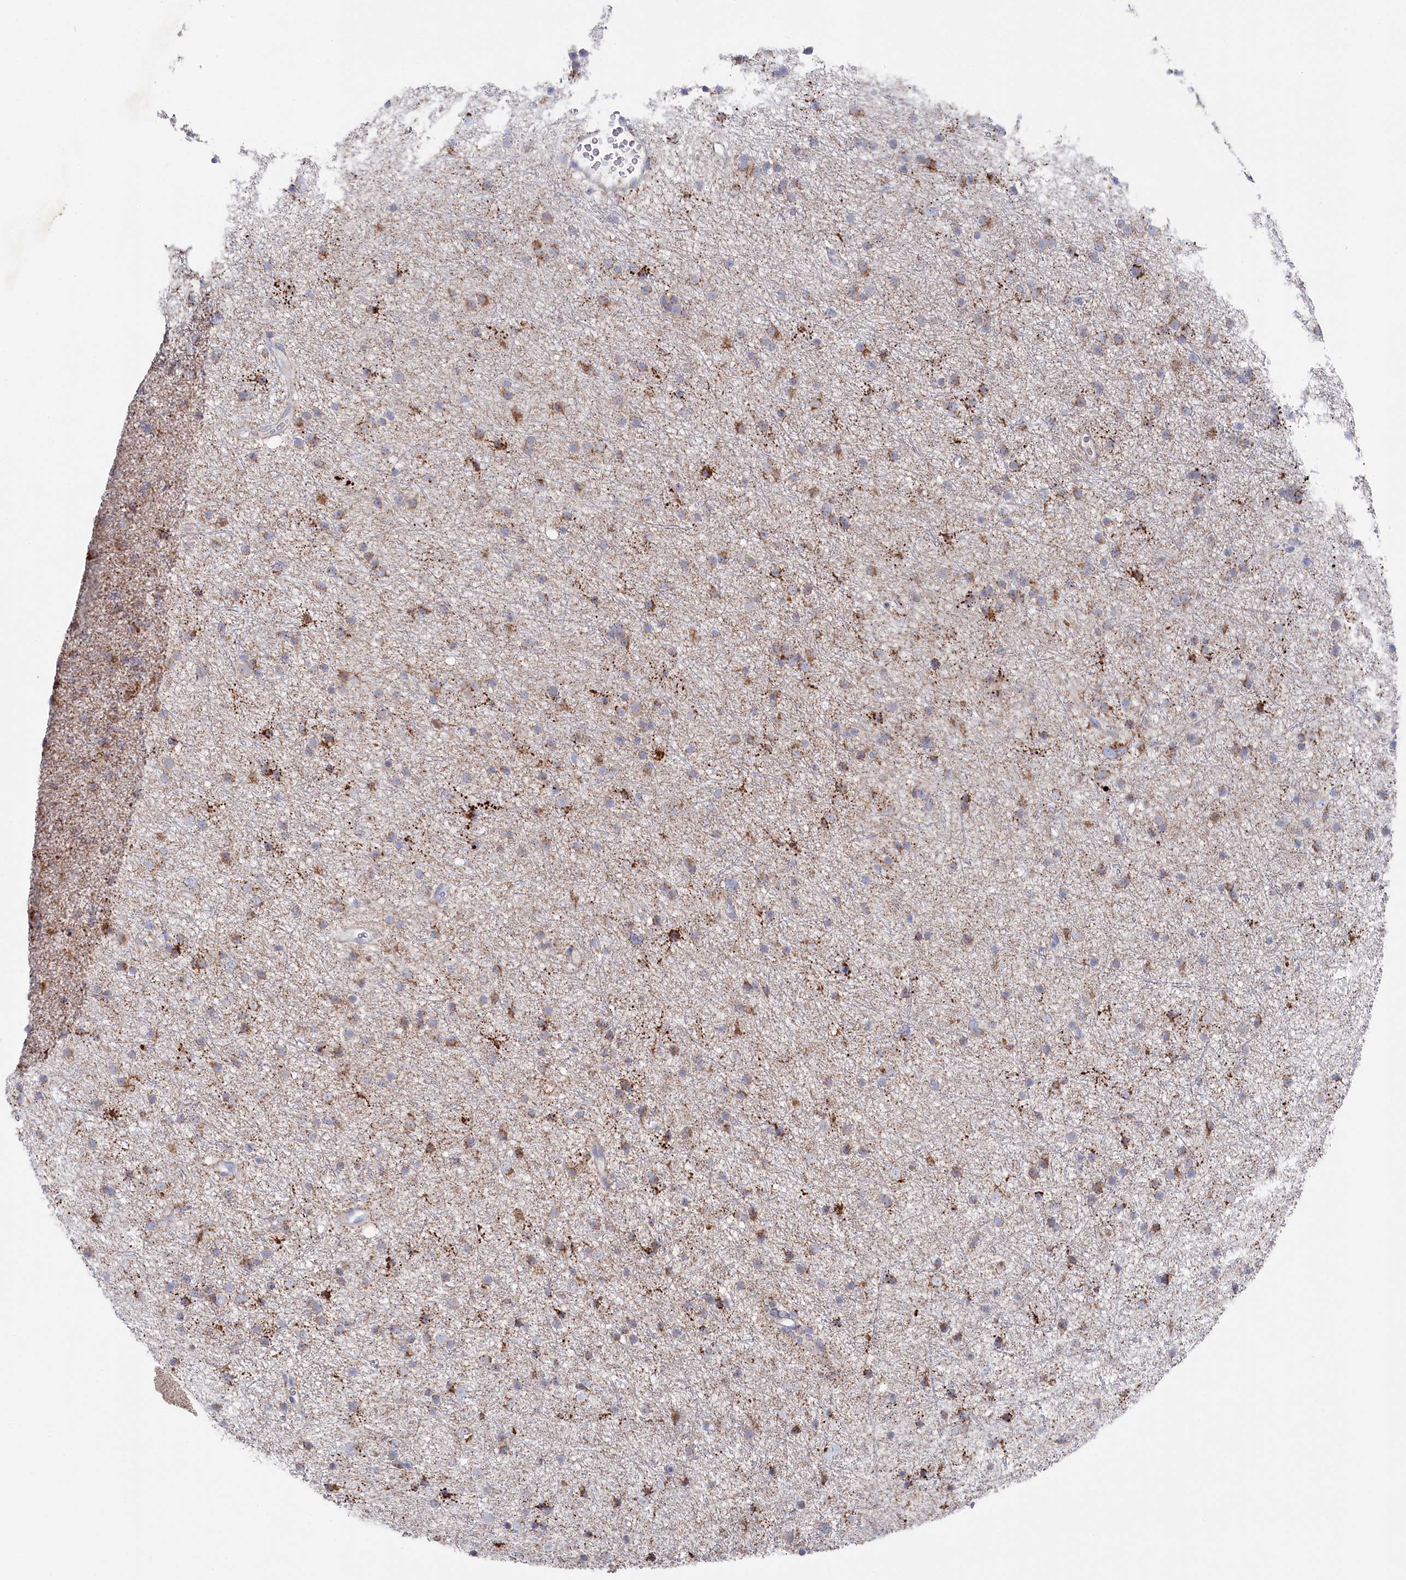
{"staining": {"intensity": "moderate", "quantity": "25%-75%", "location": "cytoplasmic/membranous"}, "tissue": "glioma", "cell_type": "Tumor cells", "image_type": "cancer", "snomed": [{"axis": "morphology", "description": "Glioma, malignant, Low grade"}, {"axis": "topography", "description": "Cerebral cortex"}], "caption": "Glioma stained for a protein demonstrates moderate cytoplasmic/membranous positivity in tumor cells.", "gene": "GLS2", "patient": {"sex": "female", "age": 39}}